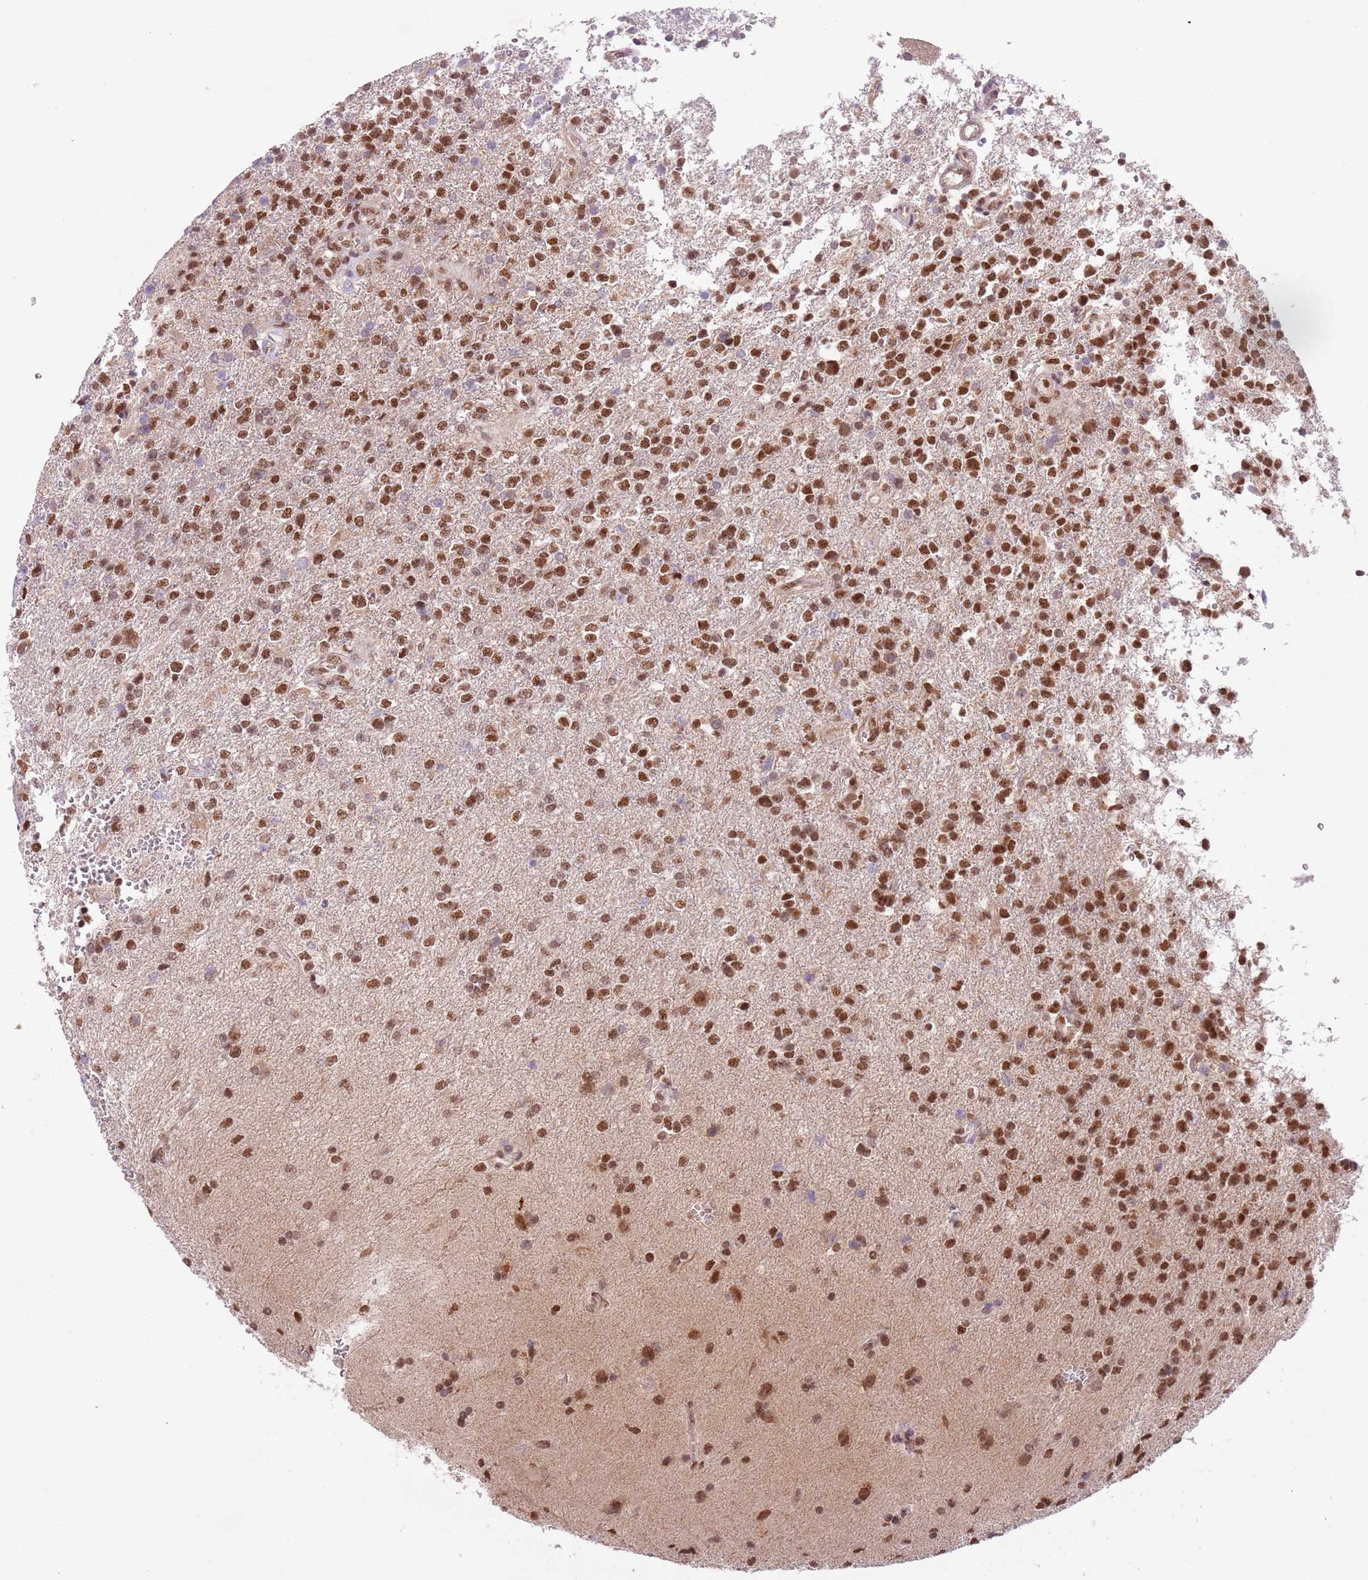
{"staining": {"intensity": "strong", "quantity": ">75%", "location": "nuclear"}, "tissue": "glioma", "cell_type": "Tumor cells", "image_type": "cancer", "snomed": [{"axis": "morphology", "description": "Glioma, malignant, High grade"}, {"axis": "topography", "description": "Brain"}], "caption": "About >75% of tumor cells in malignant glioma (high-grade) exhibit strong nuclear protein expression as visualized by brown immunohistochemical staining.", "gene": "FAM120AOS", "patient": {"sex": "male", "age": 56}}